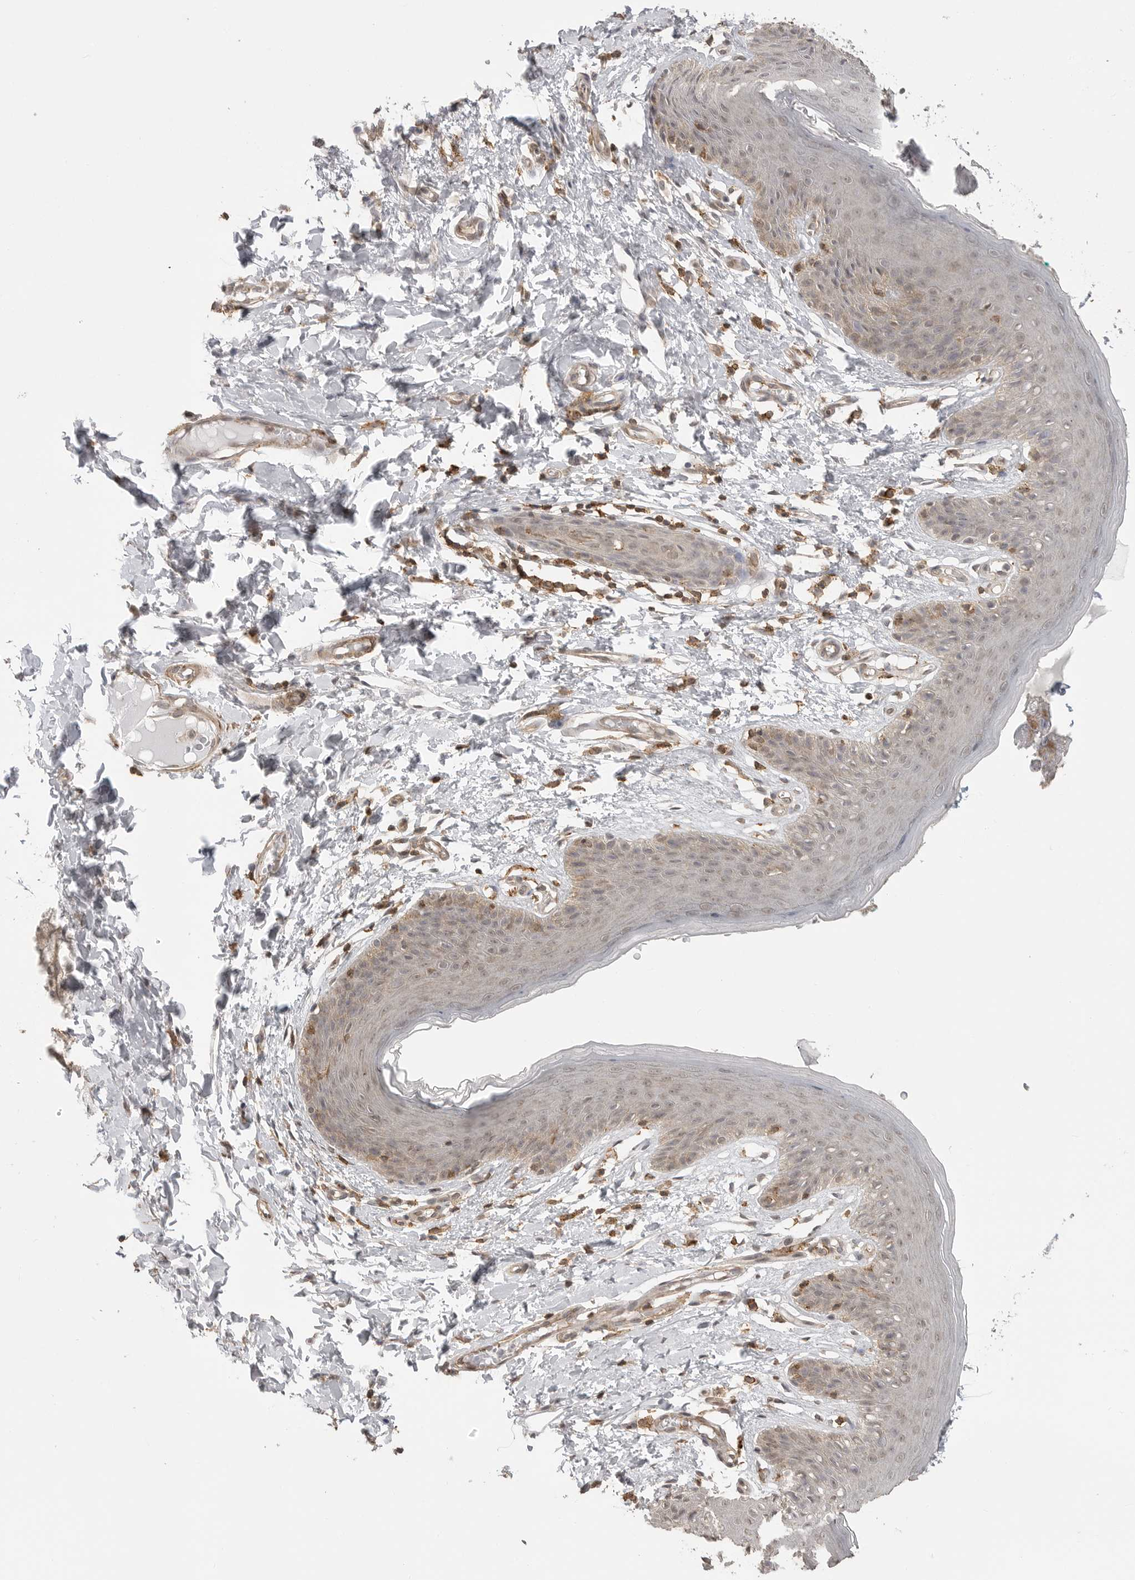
{"staining": {"intensity": "moderate", "quantity": "<25%", "location": "cytoplasmic/membranous"}, "tissue": "skin", "cell_type": "Epidermal cells", "image_type": "normal", "snomed": [{"axis": "morphology", "description": "Normal tissue, NOS"}, {"axis": "topography", "description": "Vulva"}], "caption": "DAB immunohistochemical staining of normal human skin displays moderate cytoplasmic/membranous protein staining in about <25% of epidermal cells.", "gene": "GPC2", "patient": {"sex": "female", "age": 66}}